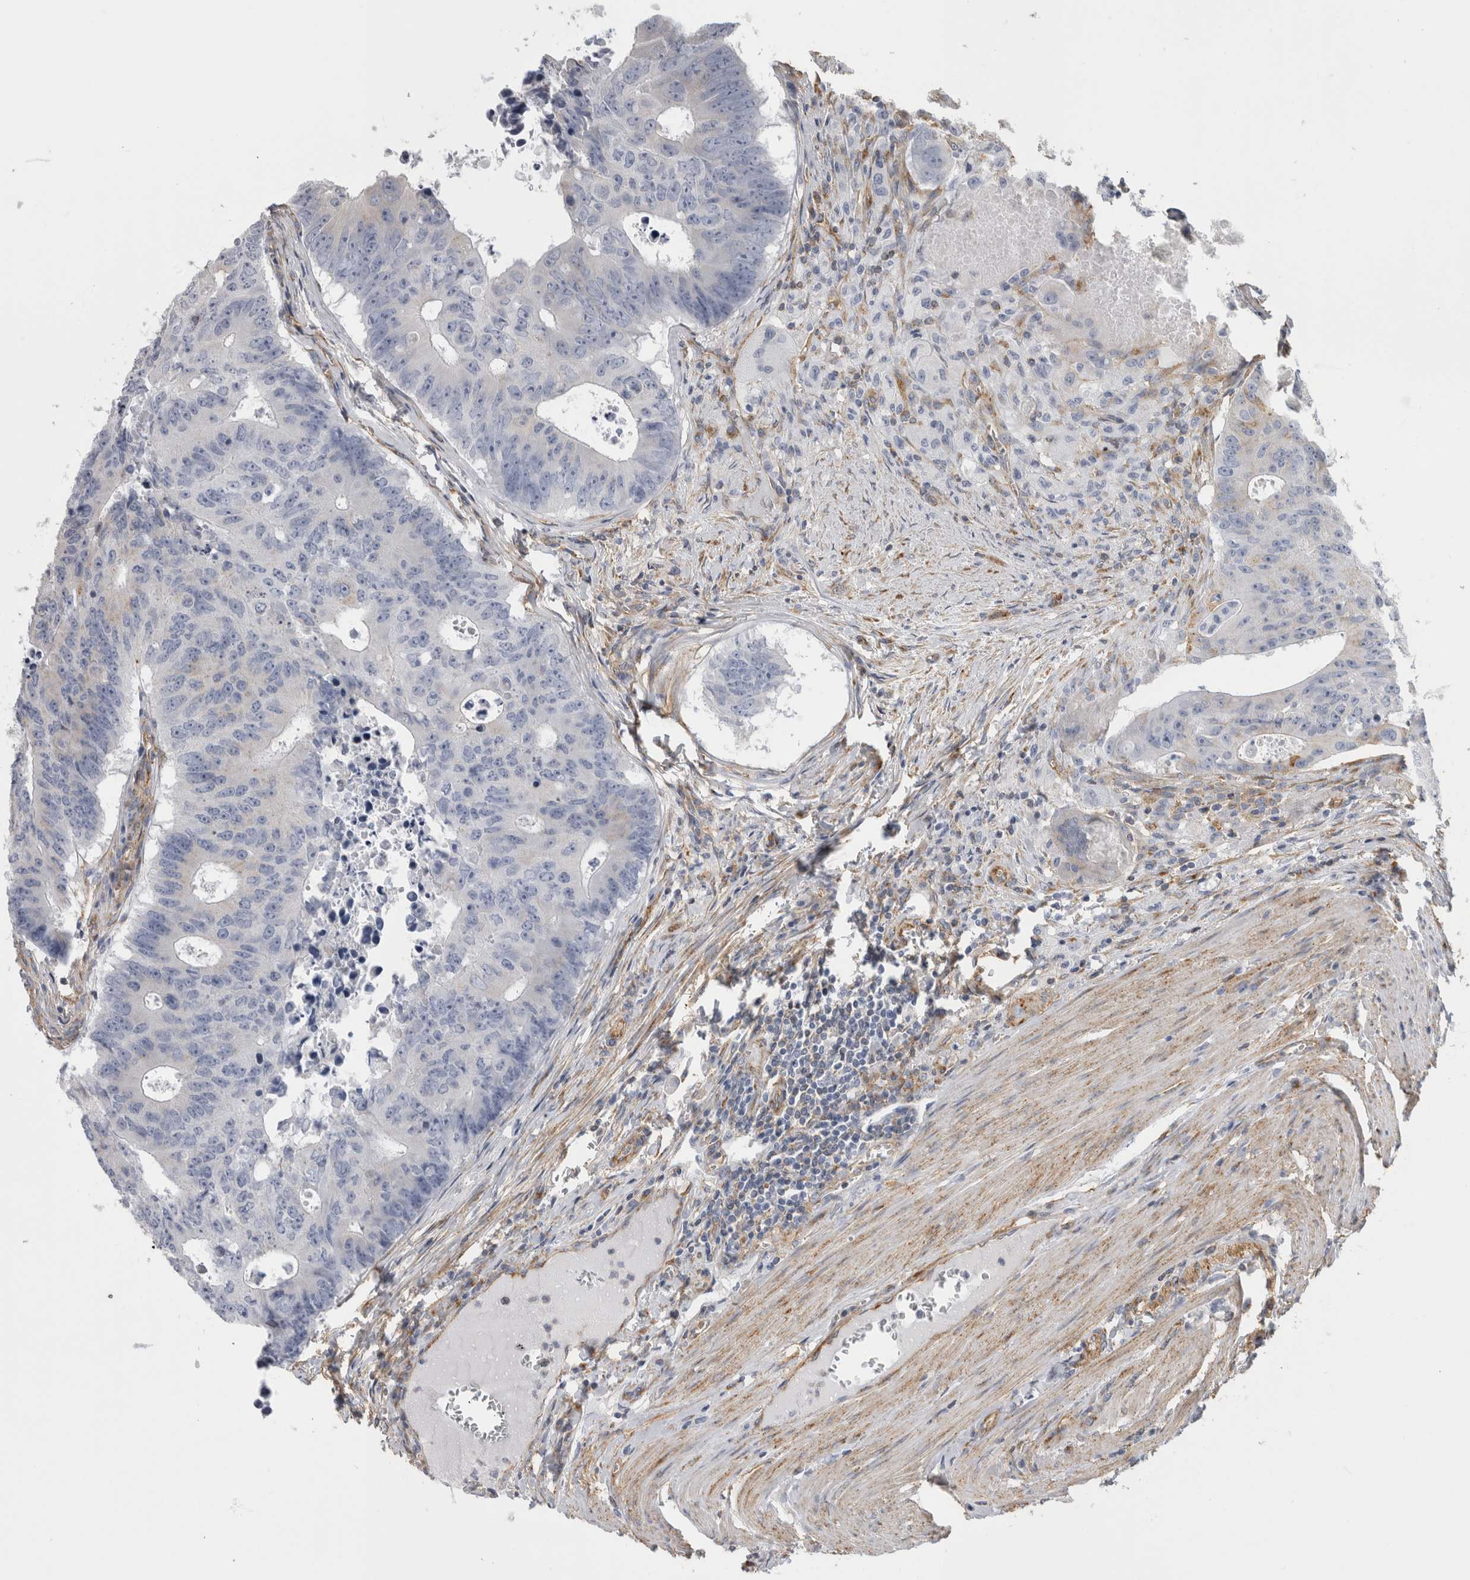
{"staining": {"intensity": "negative", "quantity": "none", "location": "none"}, "tissue": "colorectal cancer", "cell_type": "Tumor cells", "image_type": "cancer", "snomed": [{"axis": "morphology", "description": "Adenocarcinoma, NOS"}, {"axis": "topography", "description": "Colon"}], "caption": "This is an immunohistochemistry (IHC) histopathology image of colorectal cancer (adenocarcinoma). There is no staining in tumor cells.", "gene": "ATXN3", "patient": {"sex": "male", "age": 87}}